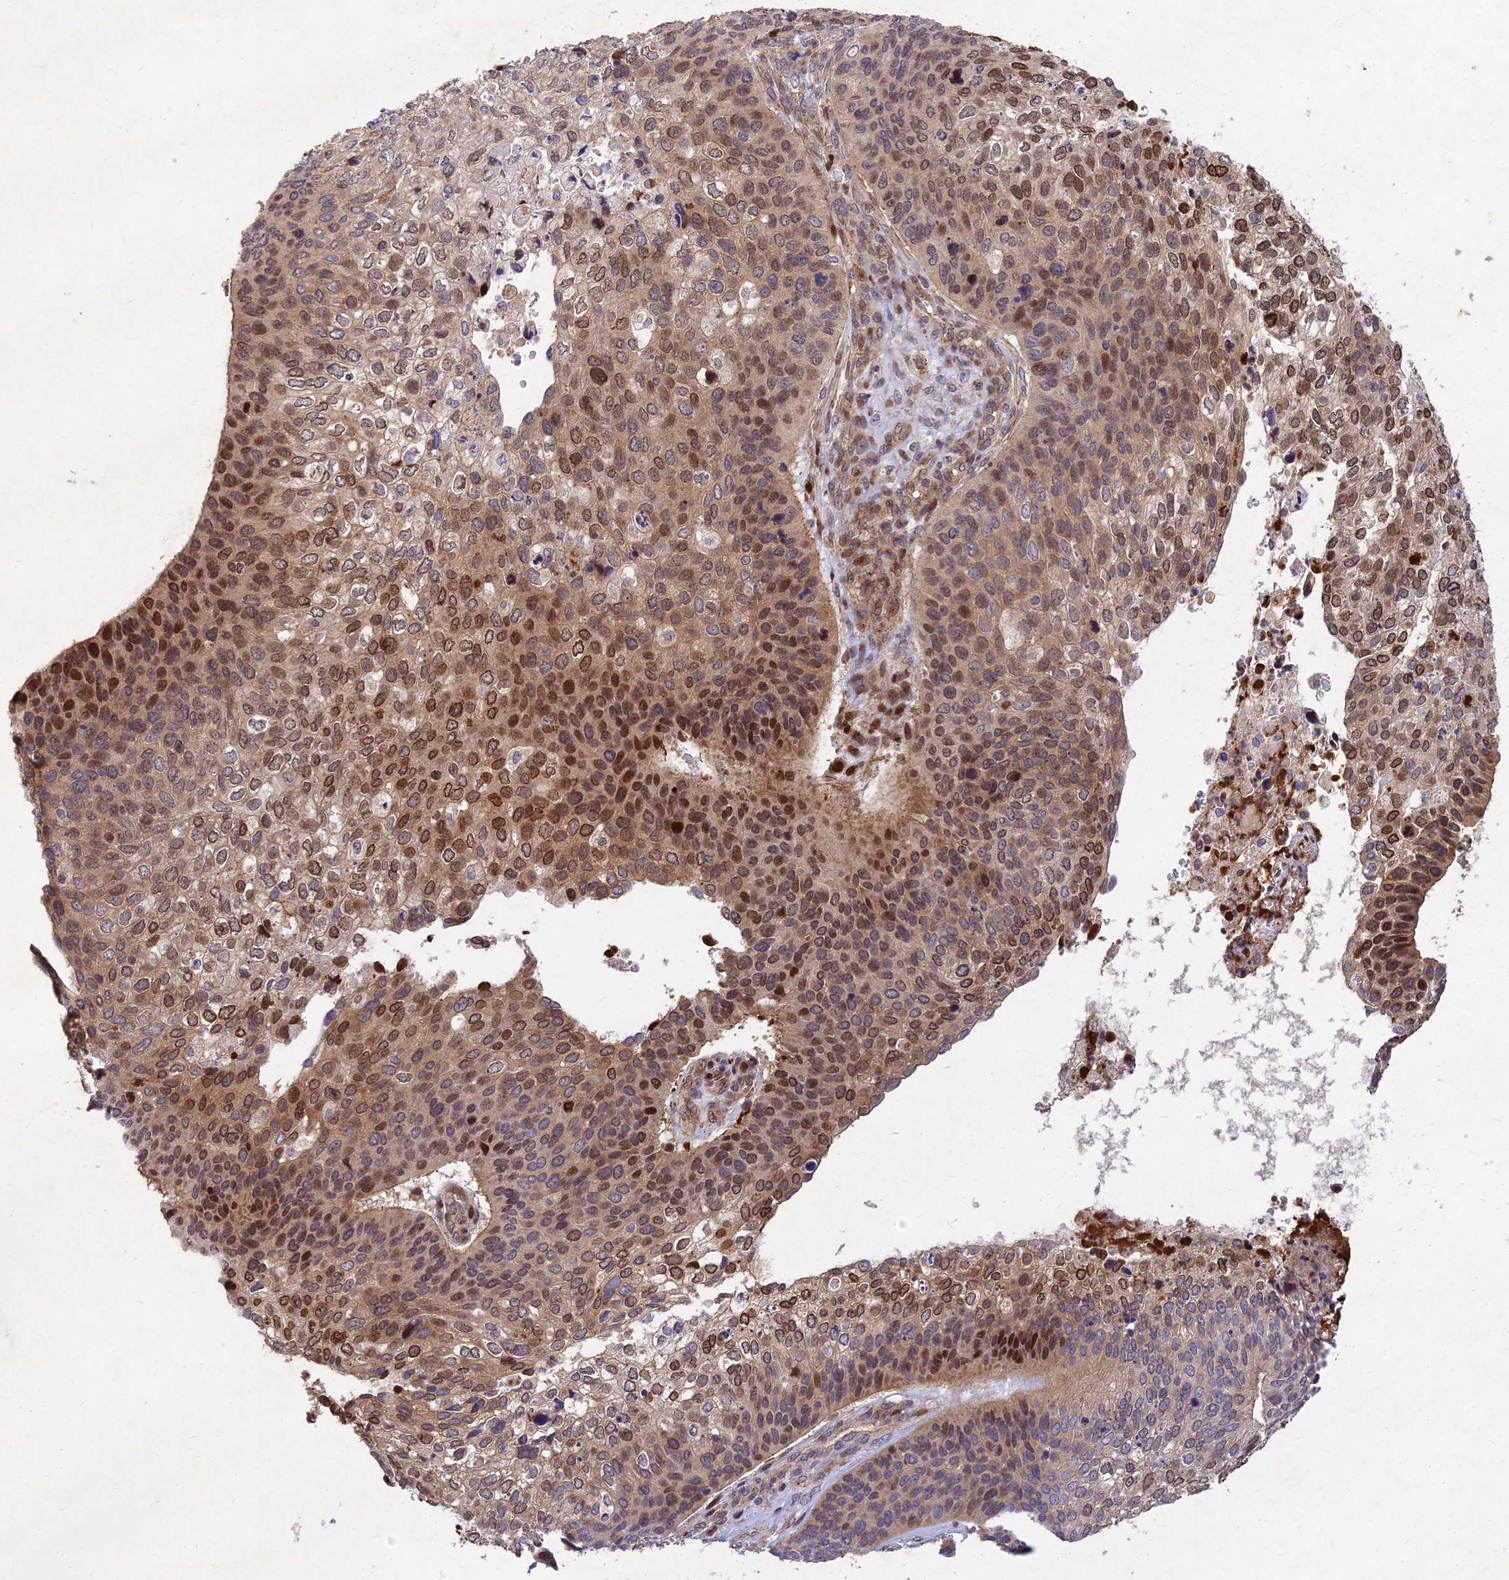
{"staining": {"intensity": "strong", "quantity": "25%-75%", "location": "cytoplasmic/membranous,nuclear"}, "tissue": "skin cancer", "cell_type": "Tumor cells", "image_type": "cancer", "snomed": [{"axis": "morphology", "description": "Basal cell carcinoma"}, {"axis": "topography", "description": "Skin"}], "caption": "IHC (DAB (3,3'-diaminobenzidine)) staining of human skin cancer (basal cell carcinoma) reveals strong cytoplasmic/membranous and nuclear protein staining in approximately 25%-75% of tumor cells.", "gene": "RELCH", "patient": {"sex": "female", "age": 74}}